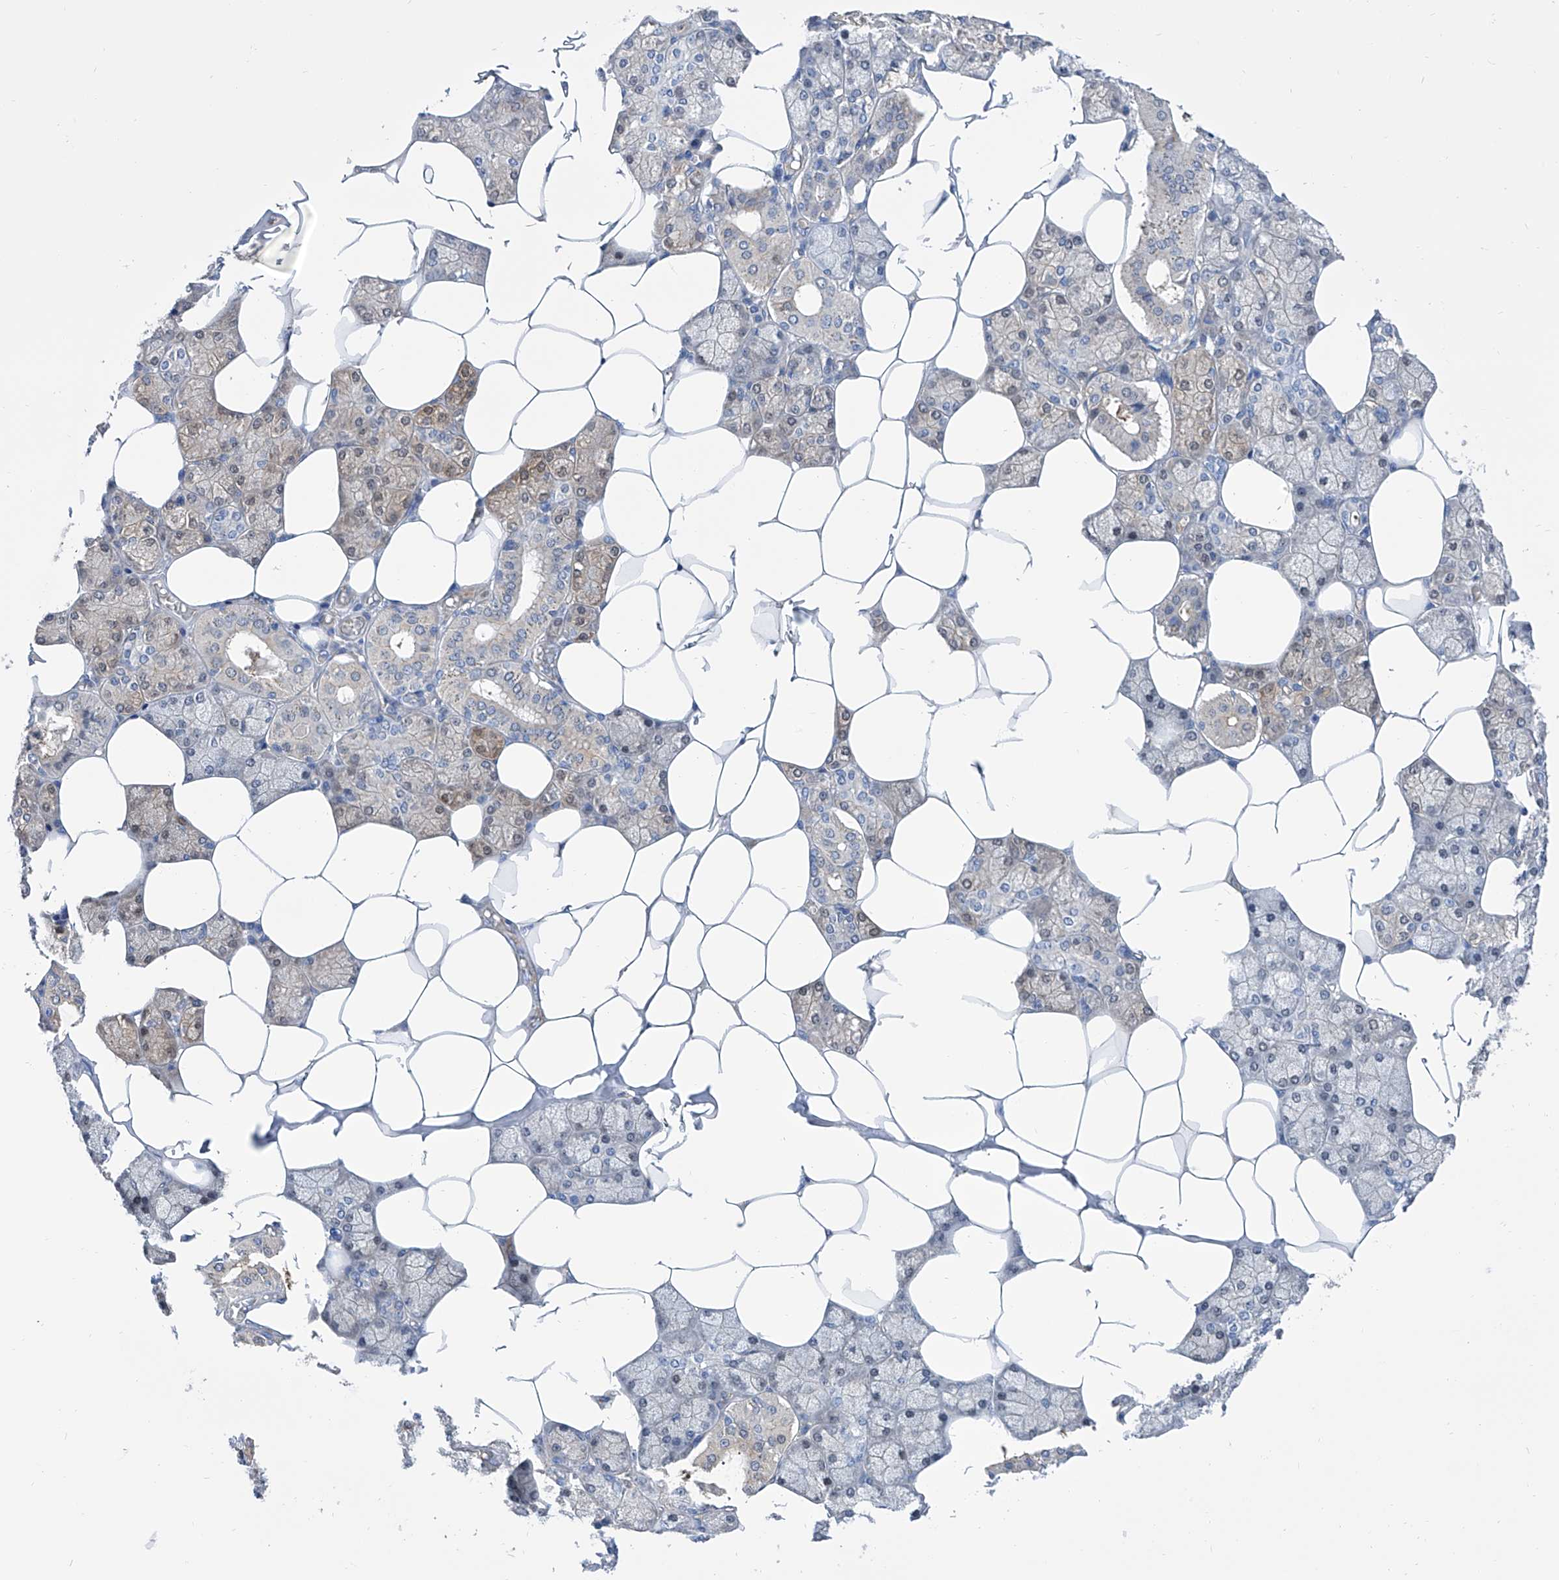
{"staining": {"intensity": "moderate", "quantity": "<25%", "location": "cytoplasmic/membranous"}, "tissue": "salivary gland", "cell_type": "Glandular cells", "image_type": "normal", "snomed": [{"axis": "morphology", "description": "Normal tissue, NOS"}, {"axis": "topography", "description": "Salivary gland"}], "caption": "Immunohistochemical staining of benign human salivary gland demonstrates <25% levels of moderate cytoplasmic/membranous protein expression in about <25% of glandular cells. The protein of interest is stained brown, and the nuclei are stained in blue (DAB IHC with brightfield microscopy, high magnification).", "gene": "GPT", "patient": {"sex": "male", "age": 62}}